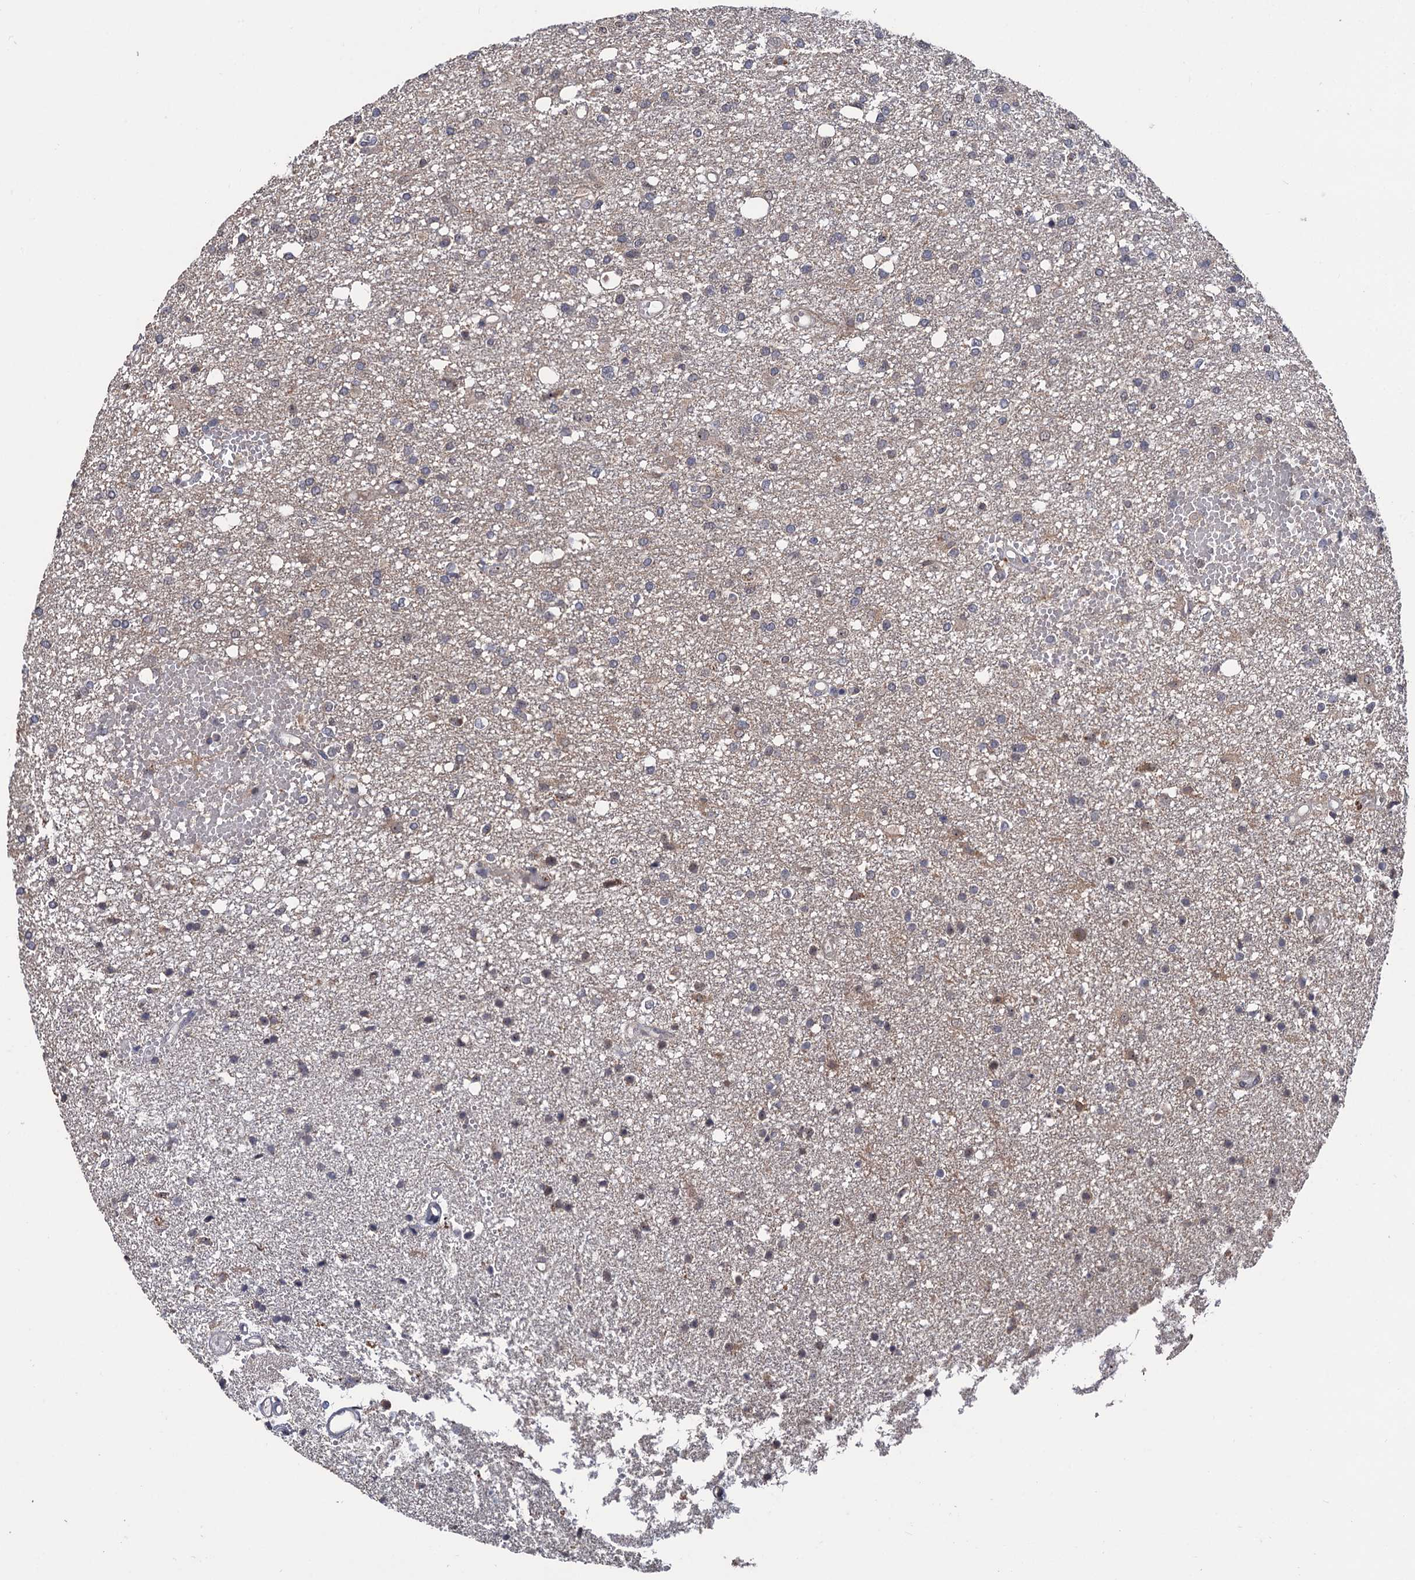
{"staining": {"intensity": "weak", "quantity": "25%-75%", "location": "cytoplasmic/membranous"}, "tissue": "glioma", "cell_type": "Tumor cells", "image_type": "cancer", "snomed": [{"axis": "morphology", "description": "Glioma, malignant, High grade"}, {"axis": "topography", "description": "Brain"}], "caption": "Protein analysis of malignant glioma (high-grade) tissue shows weak cytoplasmic/membranous staining in about 25%-75% of tumor cells.", "gene": "LRRC63", "patient": {"sex": "female", "age": 59}}